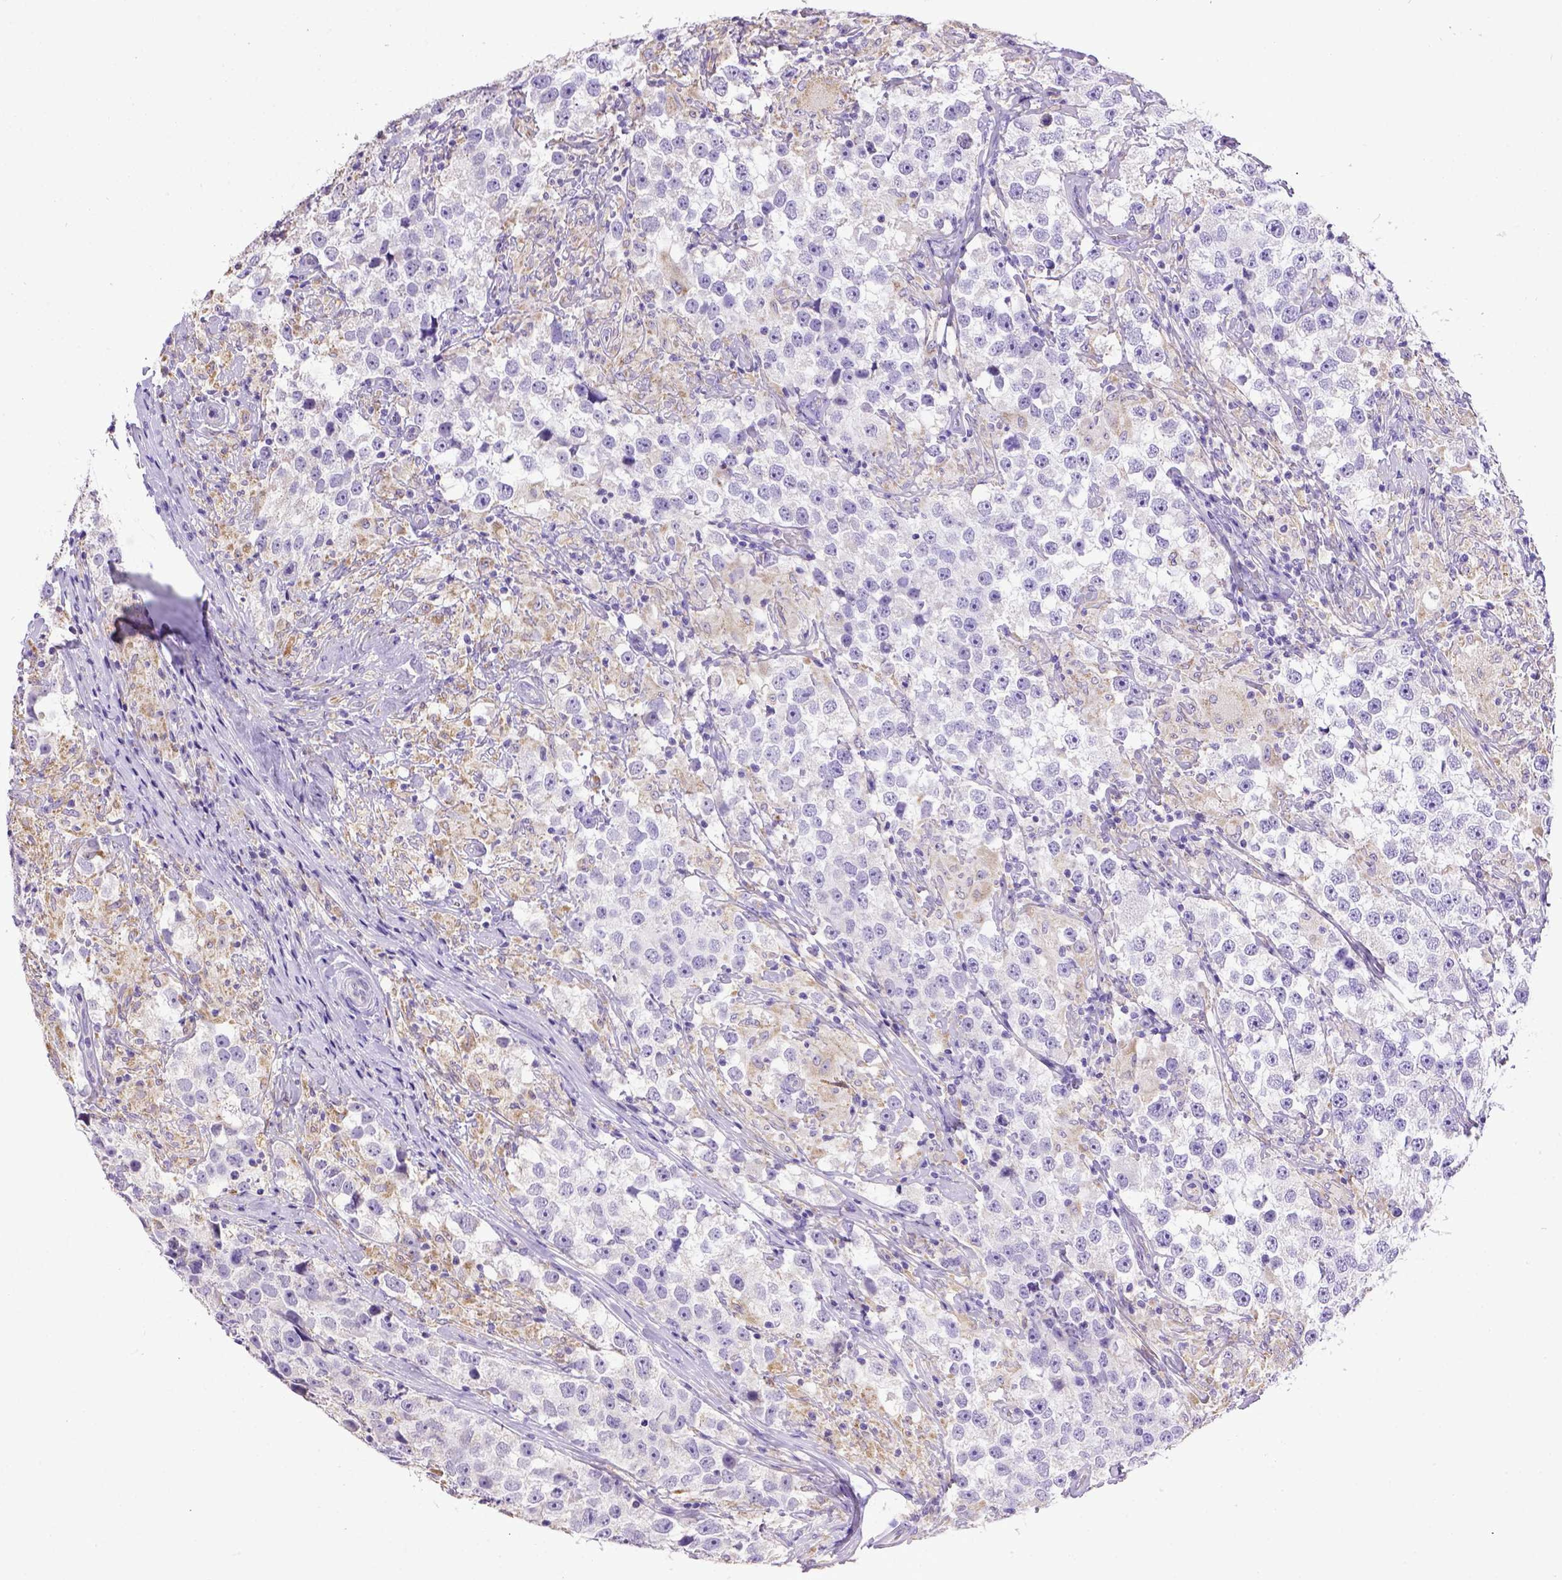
{"staining": {"intensity": "negative", "quantity": "none", "location": "none"}, "tissue": "testis cancer", "cell_type": "Tumor cells", "image_type": "cancer", "snomed": [{"axis": "morphology", "description": "Seminoma, NOS"}, {"axis": "topography", "description": "Testis"}], "caption": "This is a photomicrograph of IHC staining of testis cancer (seminoma), which shows no staining in tumor cells.", "gene": "SPEF1", "patient": {"sex": "male", "age": 46}}